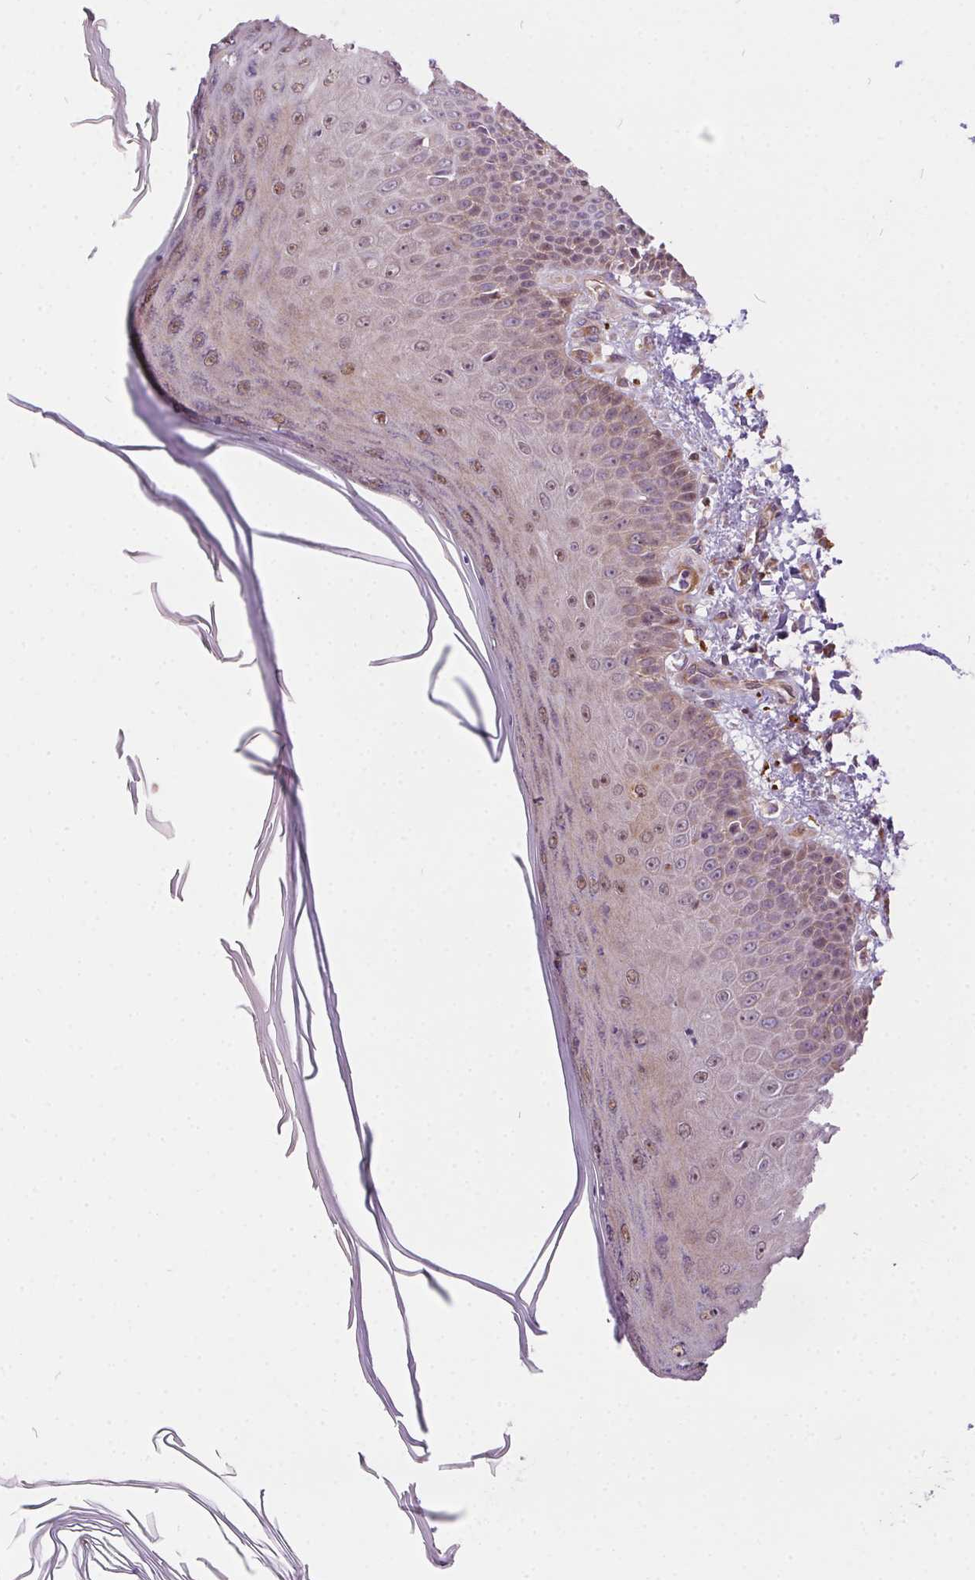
{"staining": {"intensity": "weak", "quantity": "25%-75%", "location": "cytoplasmic/membranous"}, "tissue": "skin", "cell_type": "Fibroblasts", "image_type": "normal", "snomed": [{"axis": "morphology", "description": "Normal tissue, NOS"}, {"axis": "topography", "description": "Skin"}], "caption": "A micrograph of skin stained for a protein exhibits weak cytoplasmic/membranous brown staining in fibroblasts. (DAB IHC, brown staining for protein, blue staining for nuclei).", "gene": "NUDT16", "patient": {"sex": "female", "age": 62}}